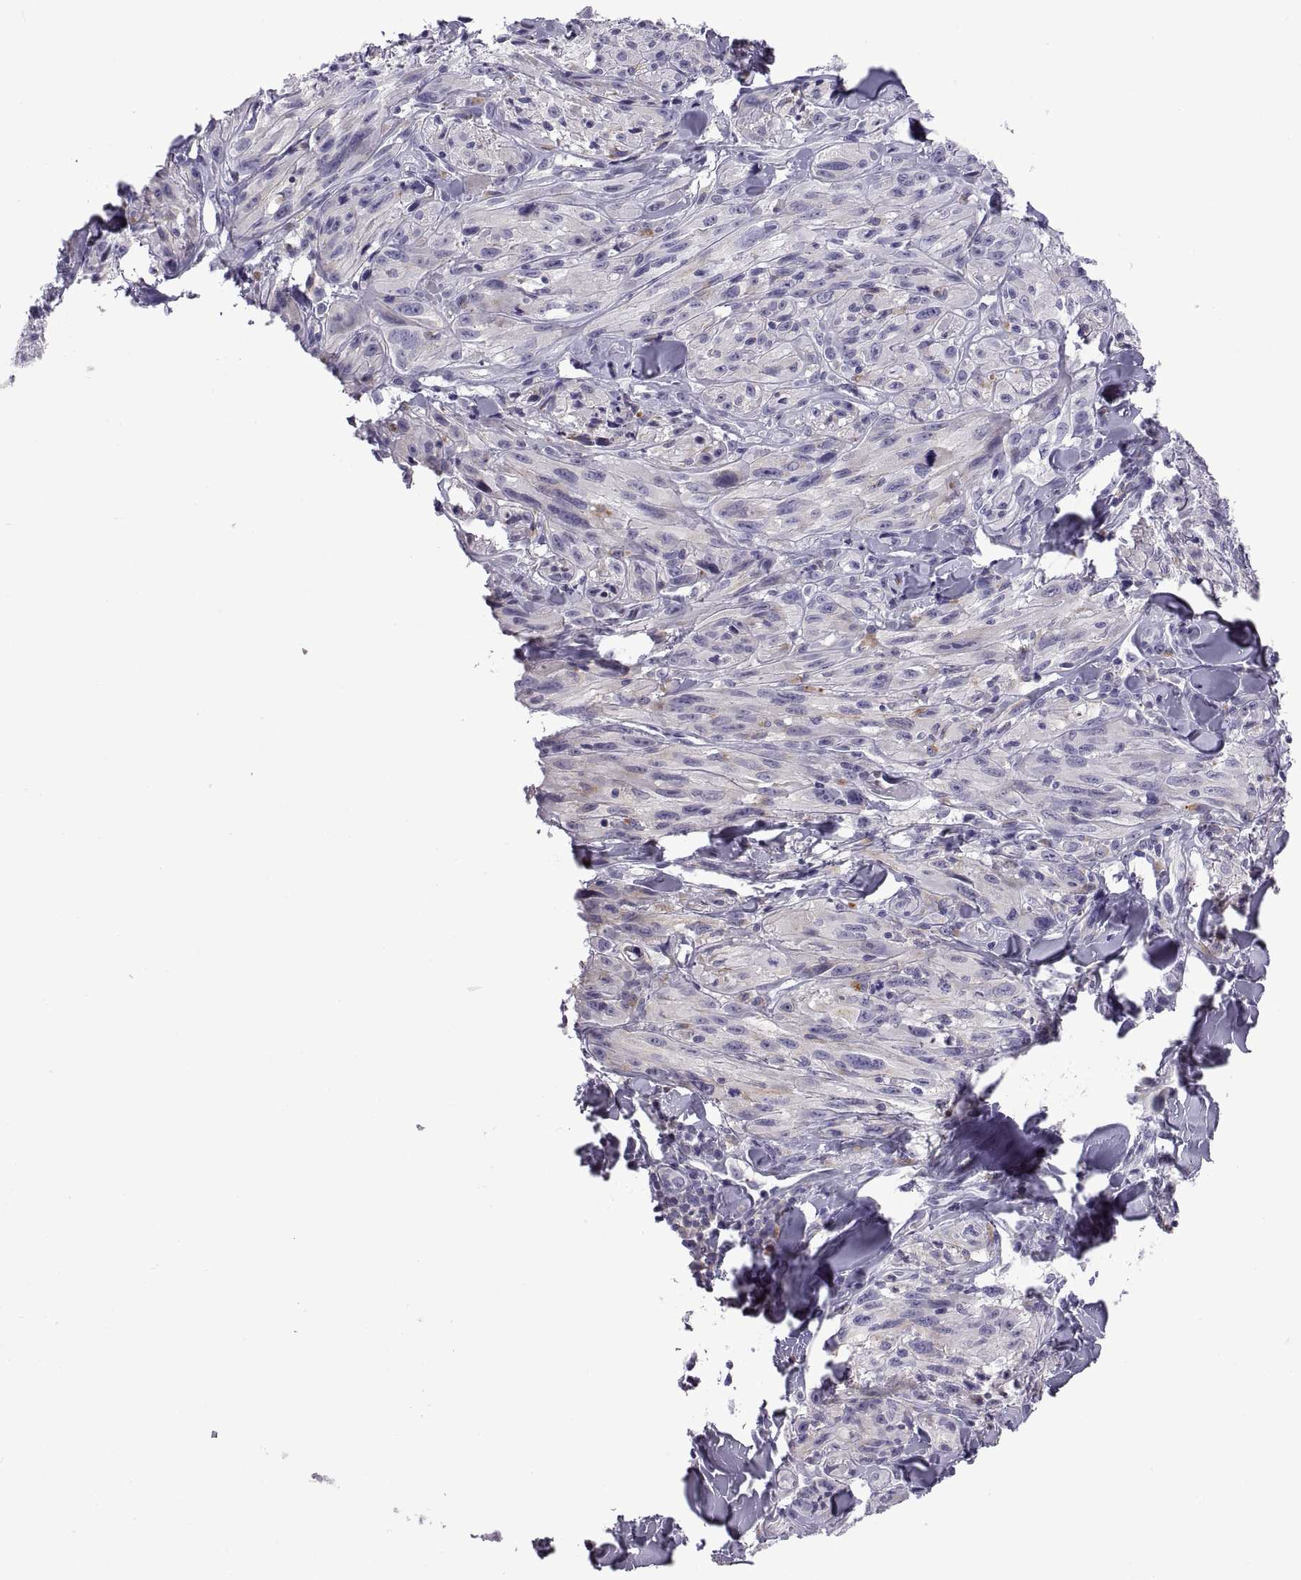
{"staining": {"intensity": "negative", "quantity": "none", "location": "none"}, "tissue": "melanoma", "cell_type": "Tumor cells", "image_type": "cancer", "snomed": [{"axis": "morphology", "description": "Malignant melanoma, NOS"}, {"axis": "topography", "description": "Skin"}], "caption": "DAB immunohistochemical staining of melanoma reveals no significant expression in tumor cells. Brightfield microscopy of IHC stained with DAB (3,3'-diaminobenzidine) (brown) and hematoxylin (blue), captured at high magnification.", "gene": "RGS19", "patient": {"sex": "male", "age": 67}}